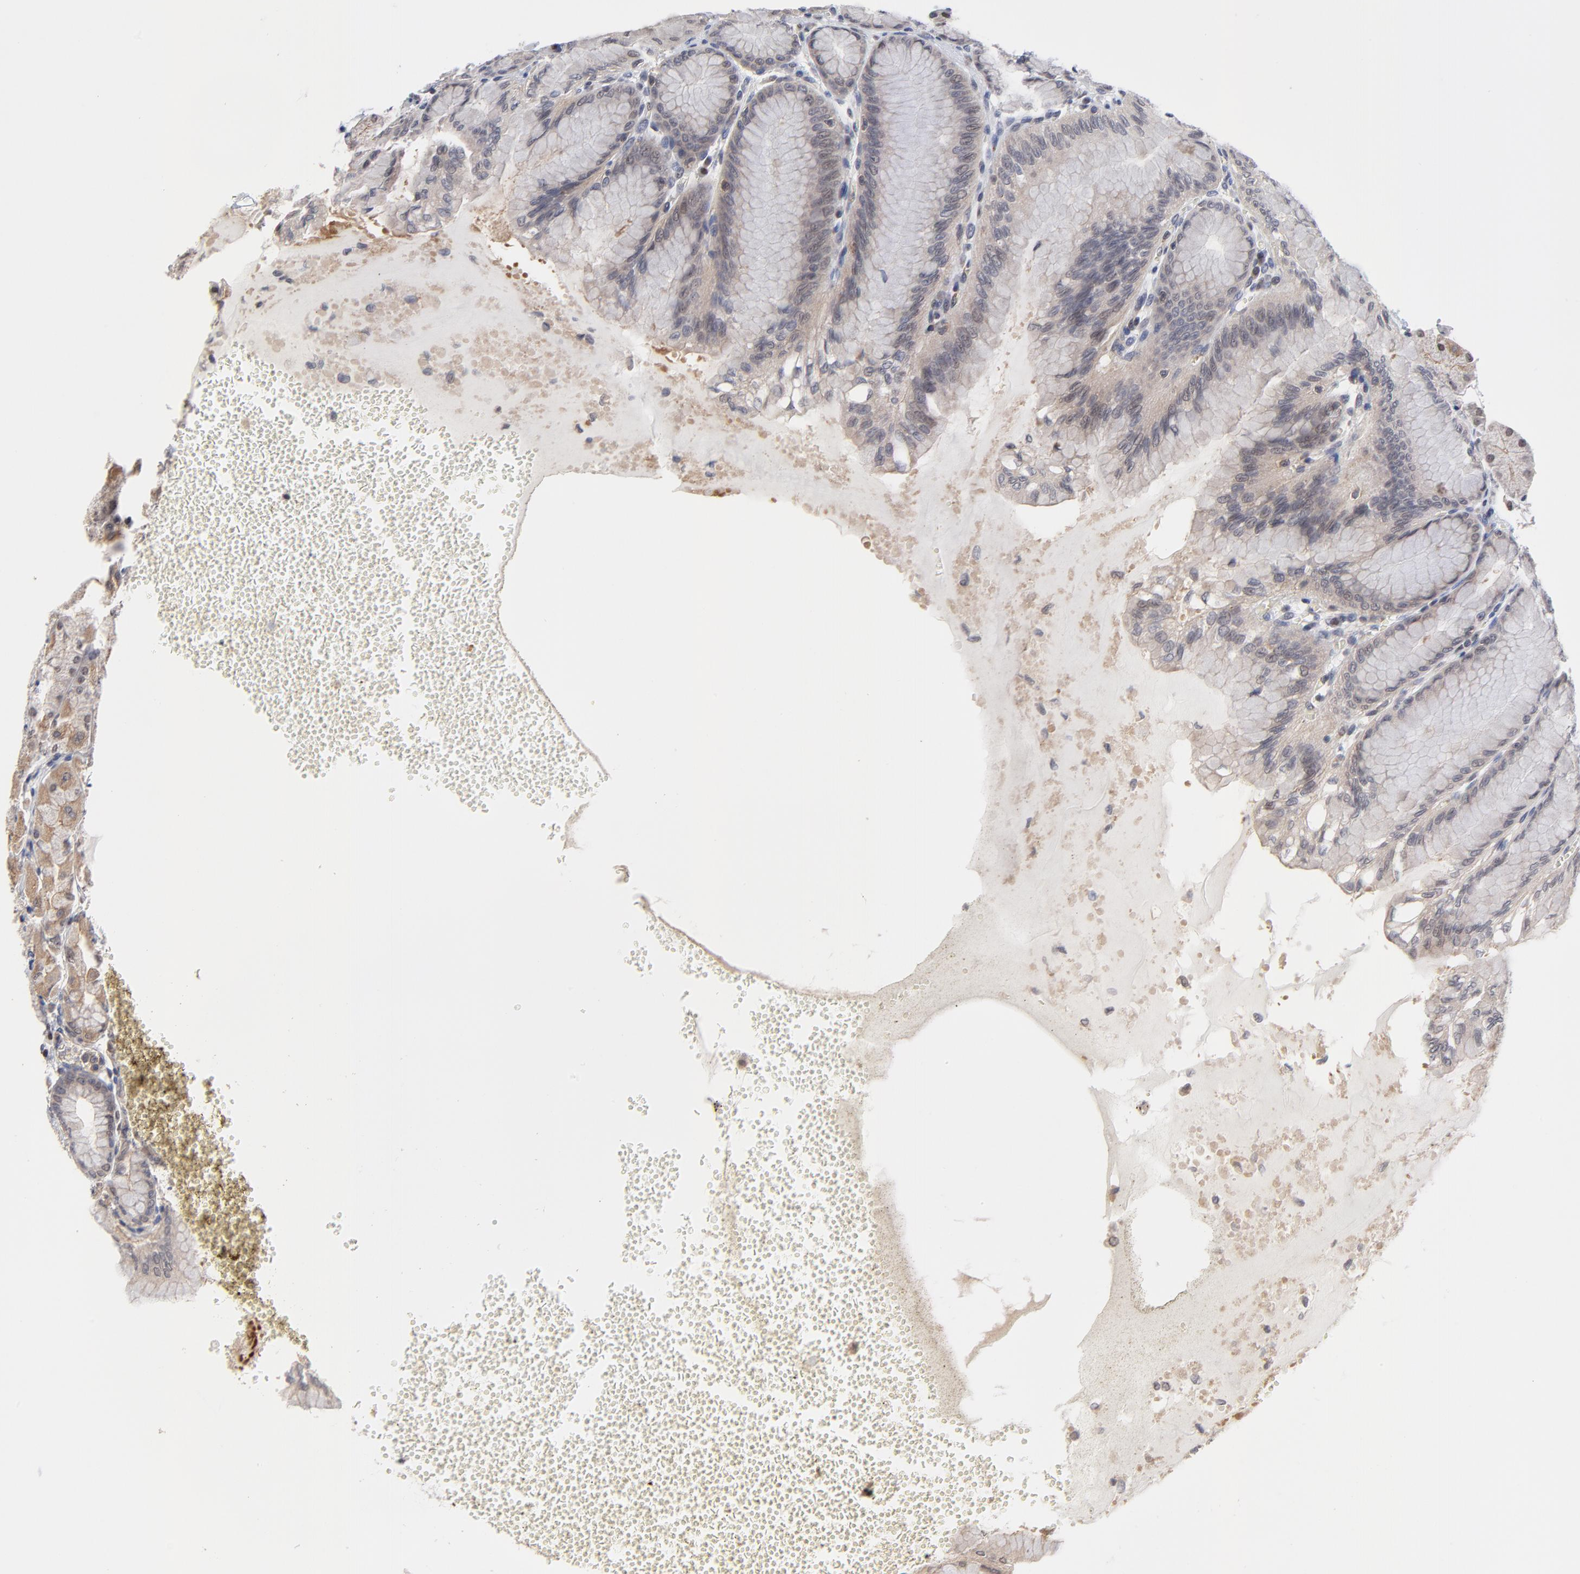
{"staining": {"intensity": "strong", "quantity": "<25%", "location": "cytoplasmic/membranous"}, "tissue": "stomach", "cell_type": "Glandular cells", "image_type": "normal", "snomed": [{"axis": "morphology", "description": "Normal tissue, NOS"}, {"axis": "topography", "description": "Stomach"}, {"axis": "topography", "description": "Stomach, lower"}], "caption": "IHC (DAB (3,3'-diaminobenzidine)) staining of normal stomach exhibits strong cytoplasmic/membranous protein expression in approximately <25% of glandular cells.", "gene": "ZNF157", "patient": {"sex": "male", "age": 76}}